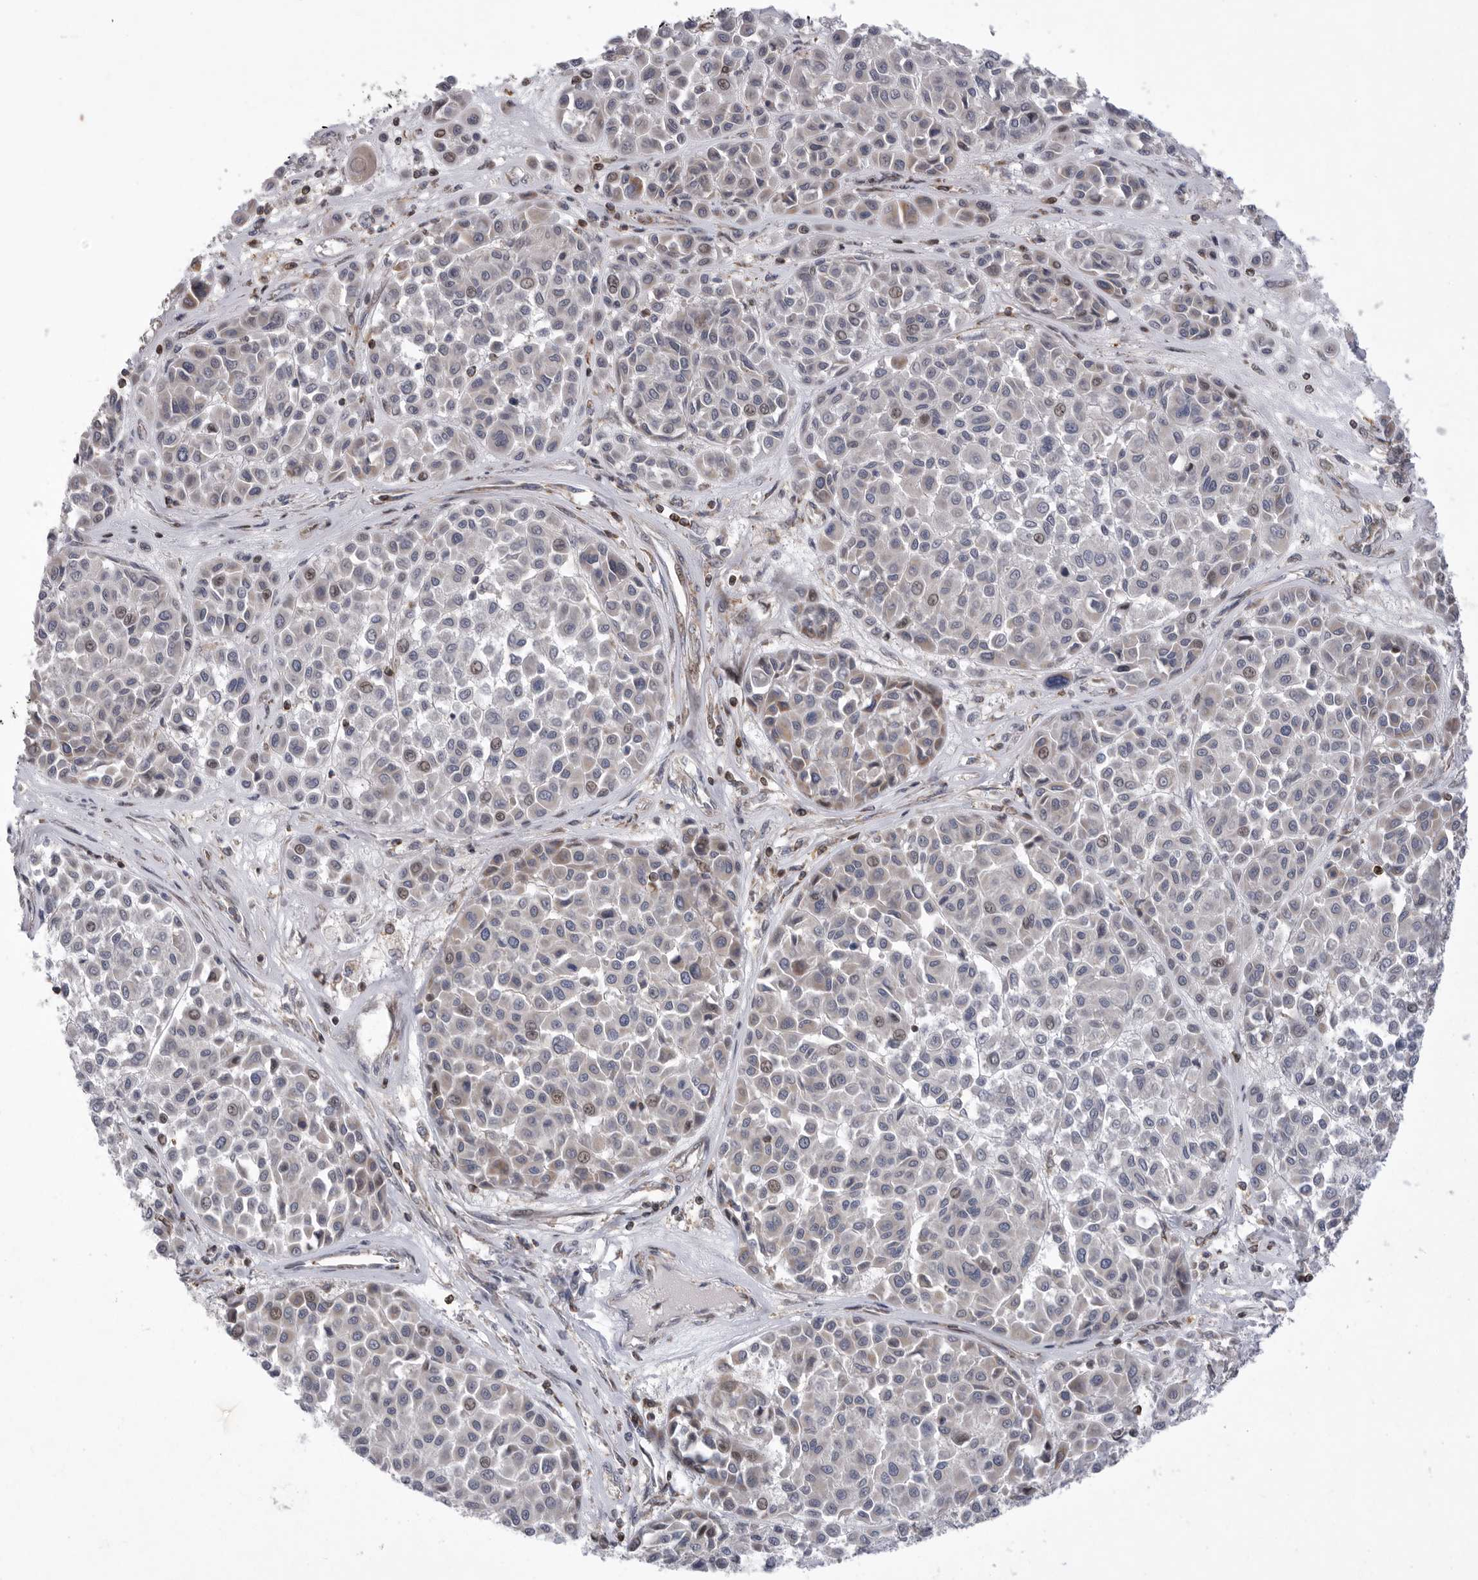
{"staining": {"intensity": "negative", "quantity": "none", "location": "none"}, "tissue": "melanoma", "cell_type": "Tumor cells", "image_type": "cancer", "snomed": [{"axis": "morphology", "description": "Malignant melanoma, Metastatic site"}, {"axis": "topography", "description": "Soft tissue"}], "caption": "Human melanoma stained for a protein using immunohistochemistry demonstrates no expression in tumor cells.", "gene": "MPZL1", "patient": {"sex": "male", "age": 41}}